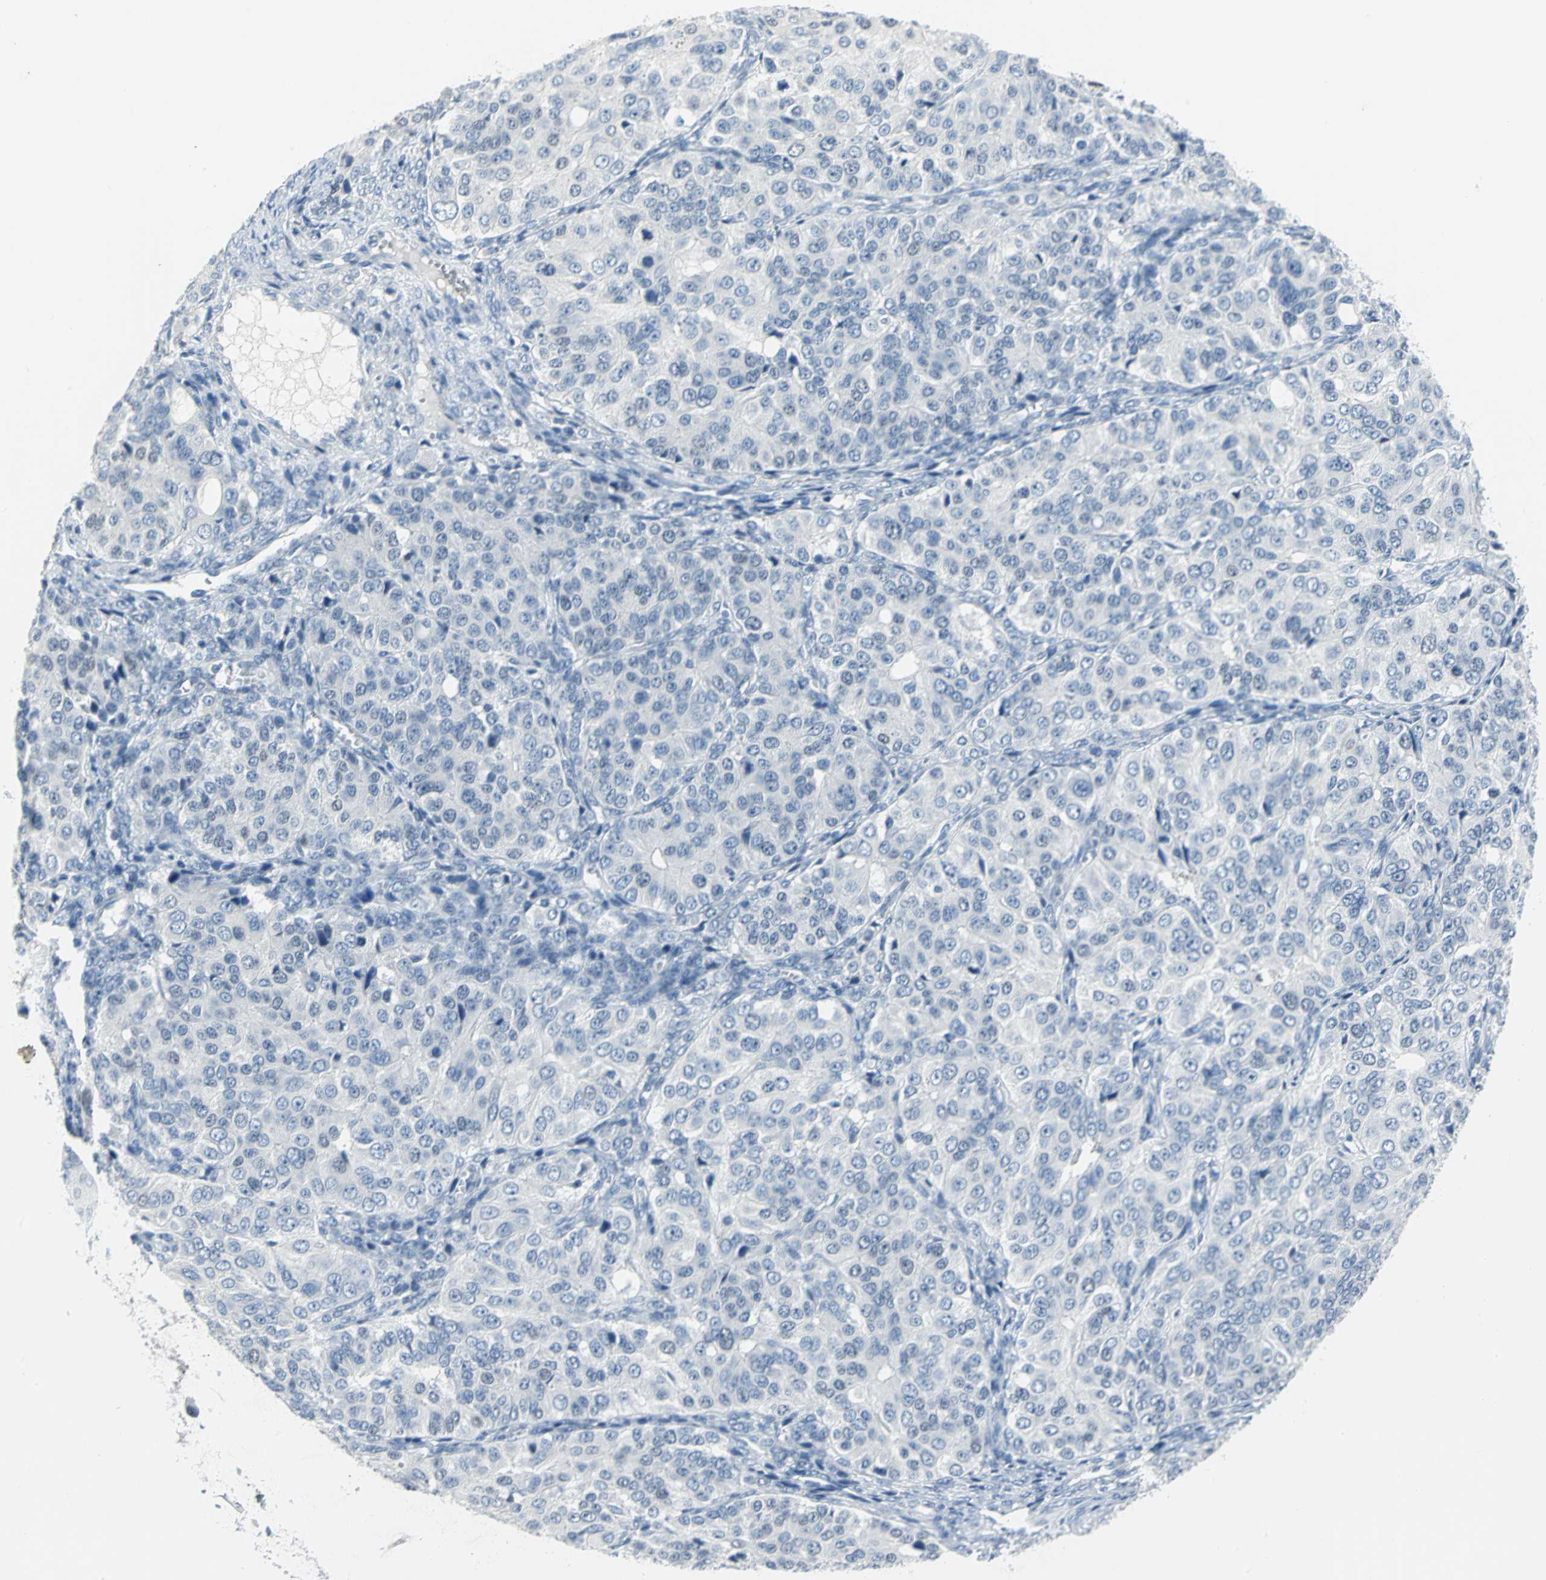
{"staining": {"intensity": "strong", "quantity": "<25%", "location": "nuclear"}, "tissue": "ovarian cancer", "cell_type": "Tumor cells", "image_type": "cancer", "snomed": [{"axis": "morphology", "description": "Carcinoma, endometroid"}, {"axis": "topography", "description": "Ovary"}], "caption": "This image displays endometroid carcinoma (ovarian) stained with IHC to label a protein in brown. The nuclear of tumor cells show strong positivity for the protein. Nuclei are counter-stained blue.", "gene": "MCM3", "patient": {"sex": "female", "age": 51}}